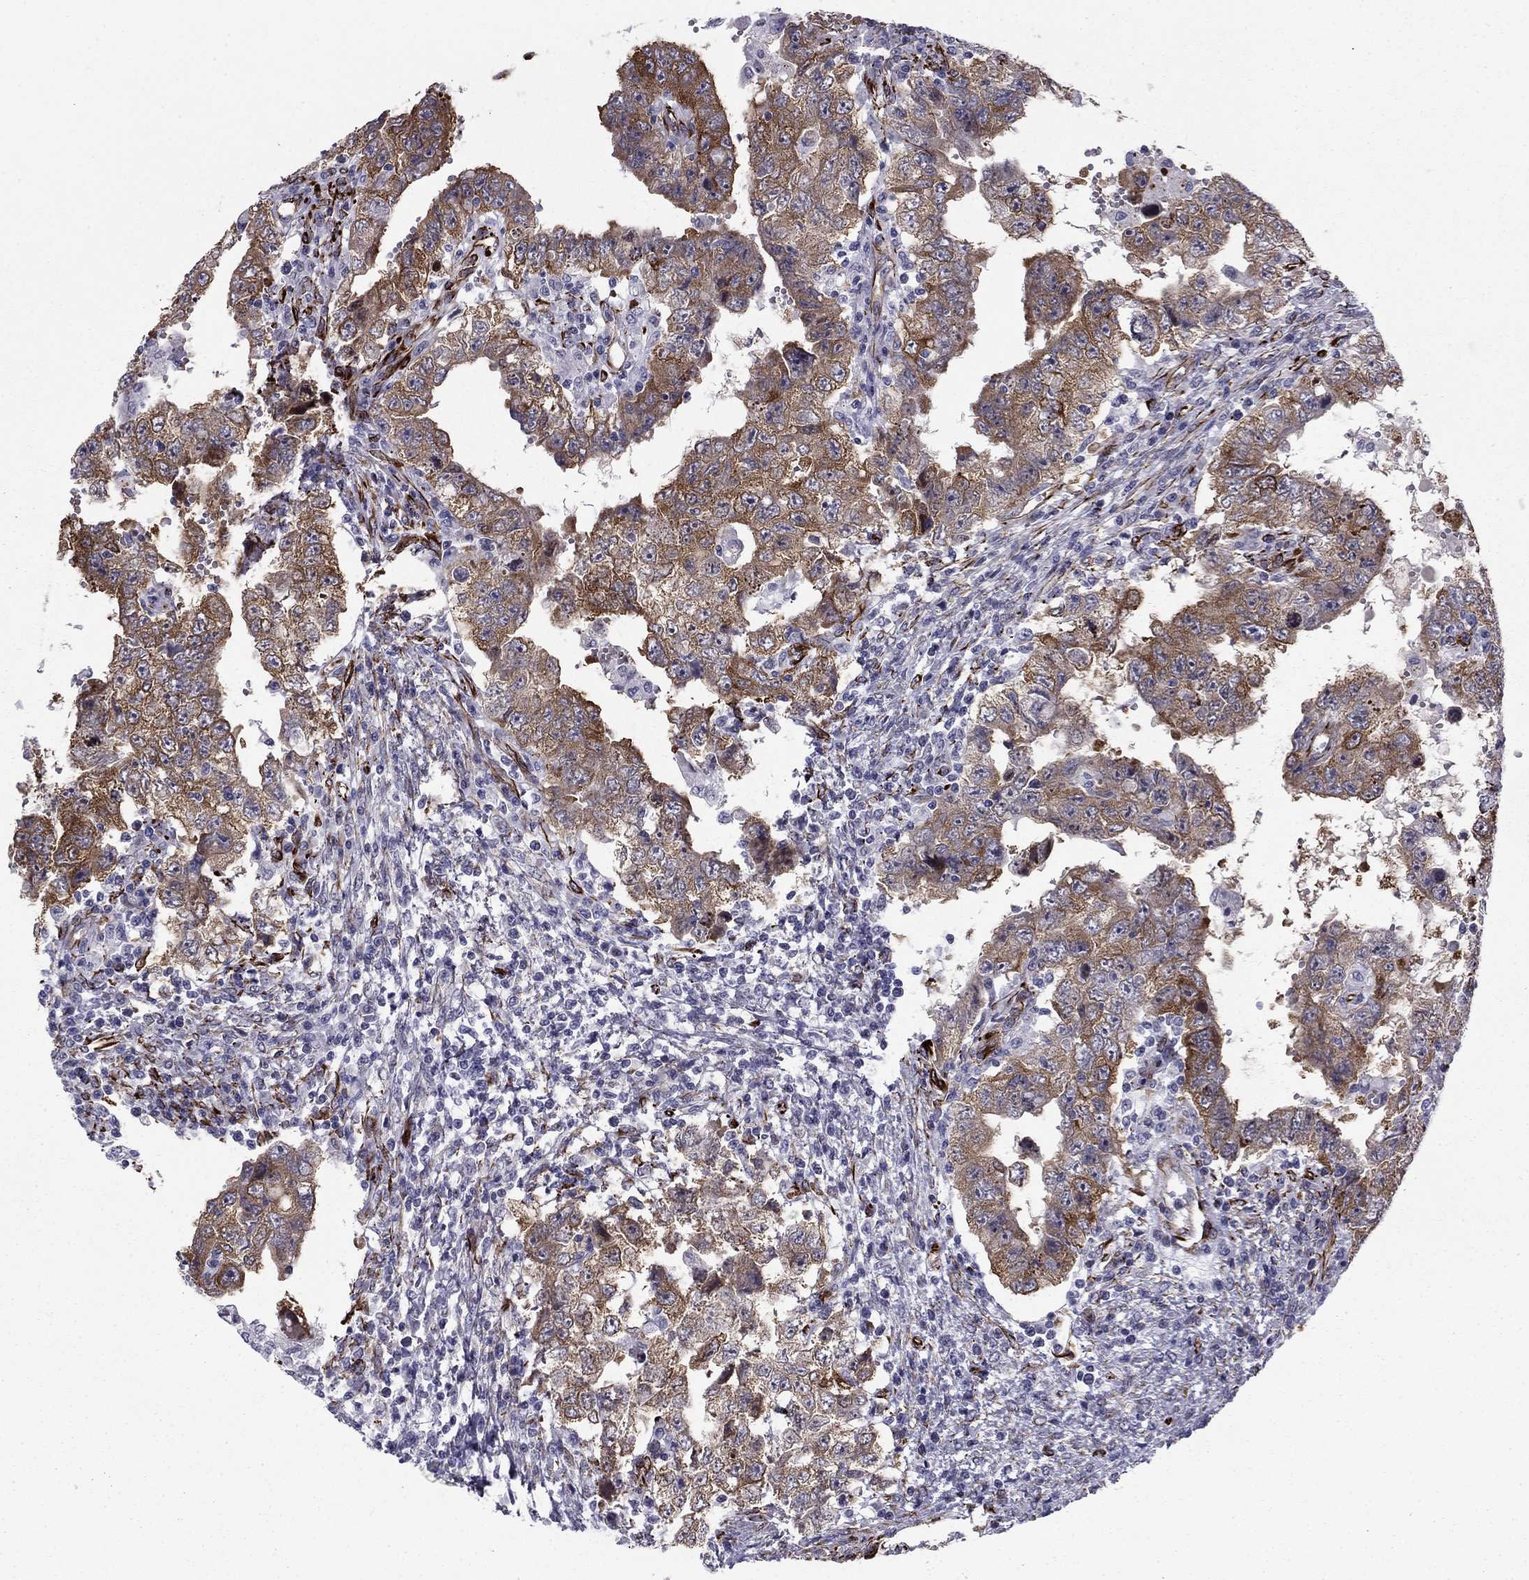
{"staining": {"intensity": "moderate", "quantity": ">75%", "location": "cytoplasmic/membranous"}, "tissue": "testis cancer", "cell_type": "Tumor cells", "image_type": "cancer", "snomed": [{"axis": "morphology", "description": "Carcinoma, Embryonal, NOS"}, {"axis": "topography", "description": "Testis"}], "caption": "IHC of human testis cancer (embryonal carcinoma) displays medium levels of moderate cytoplasmic/membranous expression in approximately >75% of tumor cells.", "gene": "ANKS4B", "patient": {"sex": "male", "age": 26}}